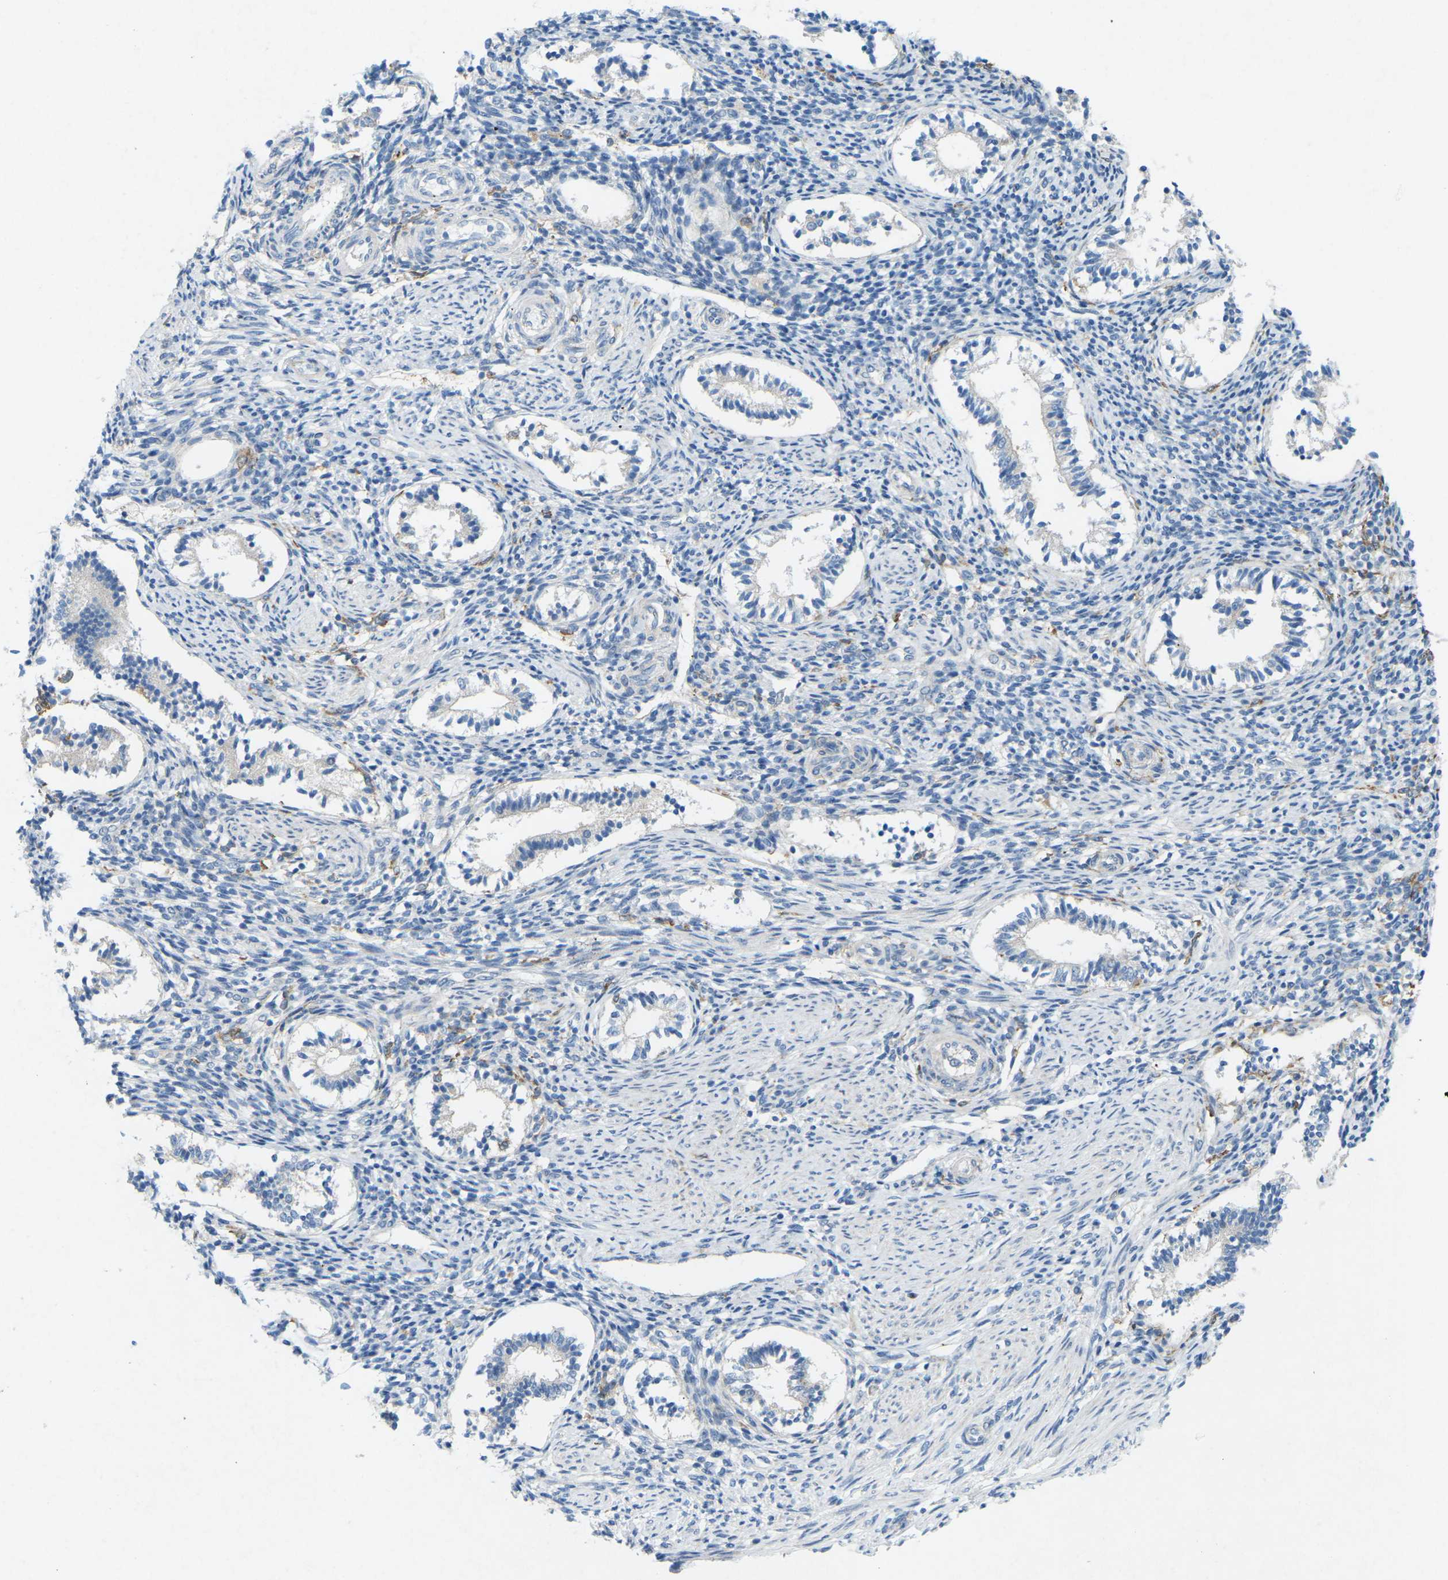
{"staining": {"intensity": "negative", "quantity": "none", "location": "none"}, "tissue": "endometrium", "cell_type": "Cells in endometrial stroma", "image_type": "normal", "snomed": [{"axis": "morphology", "description": "Normal tissue, NOS"}, {"axis": "topography", "description": "Endometrium"}], "caption": "DAB (3,3'-diaminobenzidine) immunohistochemical staining of unremarkable human endometrium shows no significant staining in cells in endometrial stroma. (Stains: DAB (3,3'-diaminobenzidine) IHC with hematoxylin counter stain, Microscopy: brightfield microscopy at high magnification).", "gene": "STK11", "patient": {"sex": "female", "age": 42}}